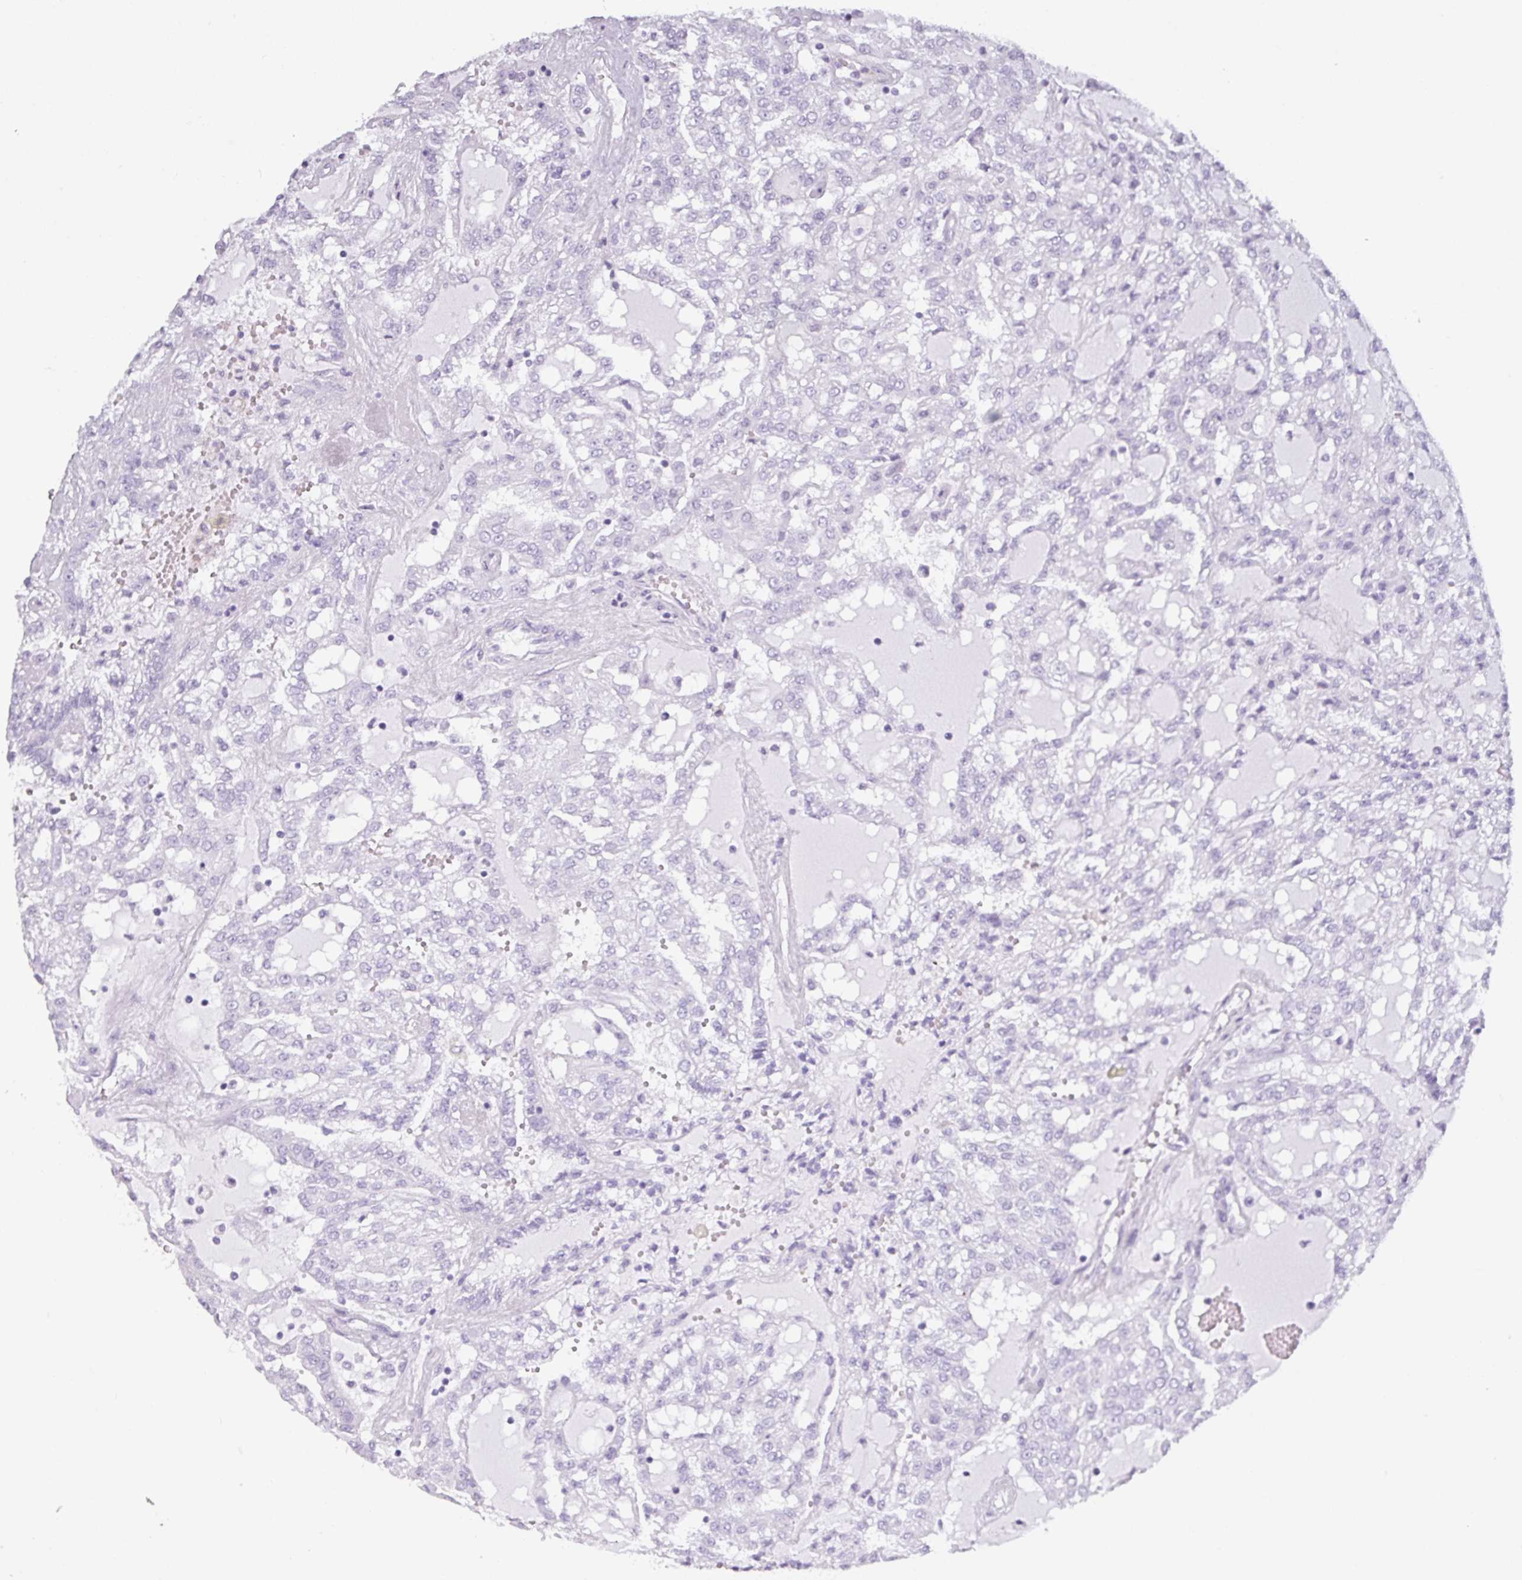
{"staining": {"intensity": "negative", "quantity": "none", "location": "none"}, "tissue": "renal cancer", "cell_type": "Tumor cells", "image_type": "cancer", "snomed": [{"axis": "morphology", "description": "Adenocarcinoma, NOS"}, {"axis": "topography", "description": "Kidney"}], "caption": "An immunohistochemistry photomicrograph of renal cancer (adenocarcinoma) is shown. There is no staining in tumor cells of renal cancer (adenocarcinoma).", "gene": "CRYBB2", "patient": {"sex": "male", "age": 63}}